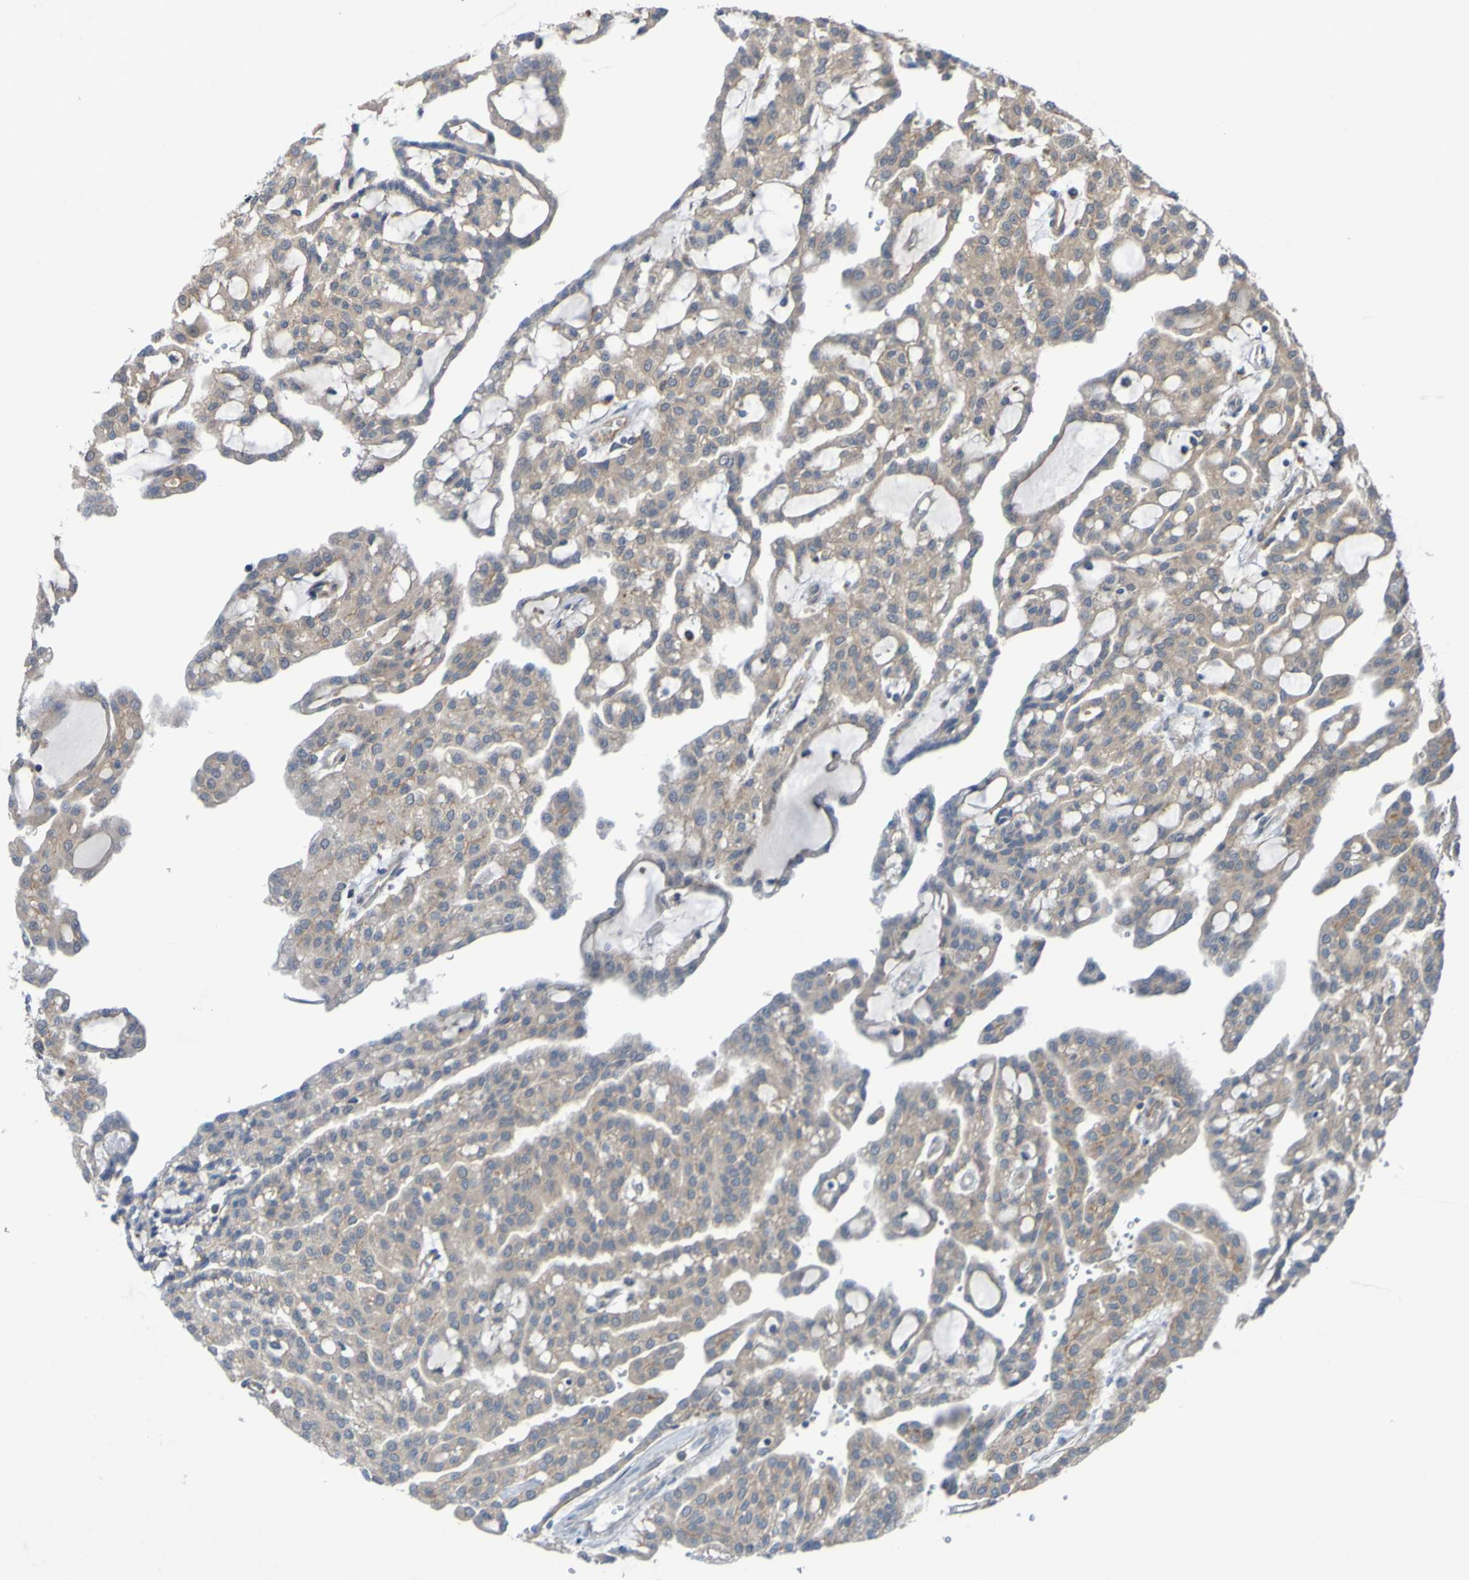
{"staining": {"intensity": "weak", "quantity": ">75%", "location": "cytoplasmic/membranous"}, "tissue": "renal cancer", "cell_type": "Tumor cells", "image_type": "cancer", "snomed": [{"axis": "morphology", "description": "Adenocarcinoma, NOS"}, {"axis": "topography", "description": "Kidney"}], "caption": "Adenocarcinoma (renal) tissue demonstrates weak cytoplasmic/membranous positivity in approximately >75% of tumor cells", "gene": "SDK1", "patient": {"sex": "male", "age": 63}}